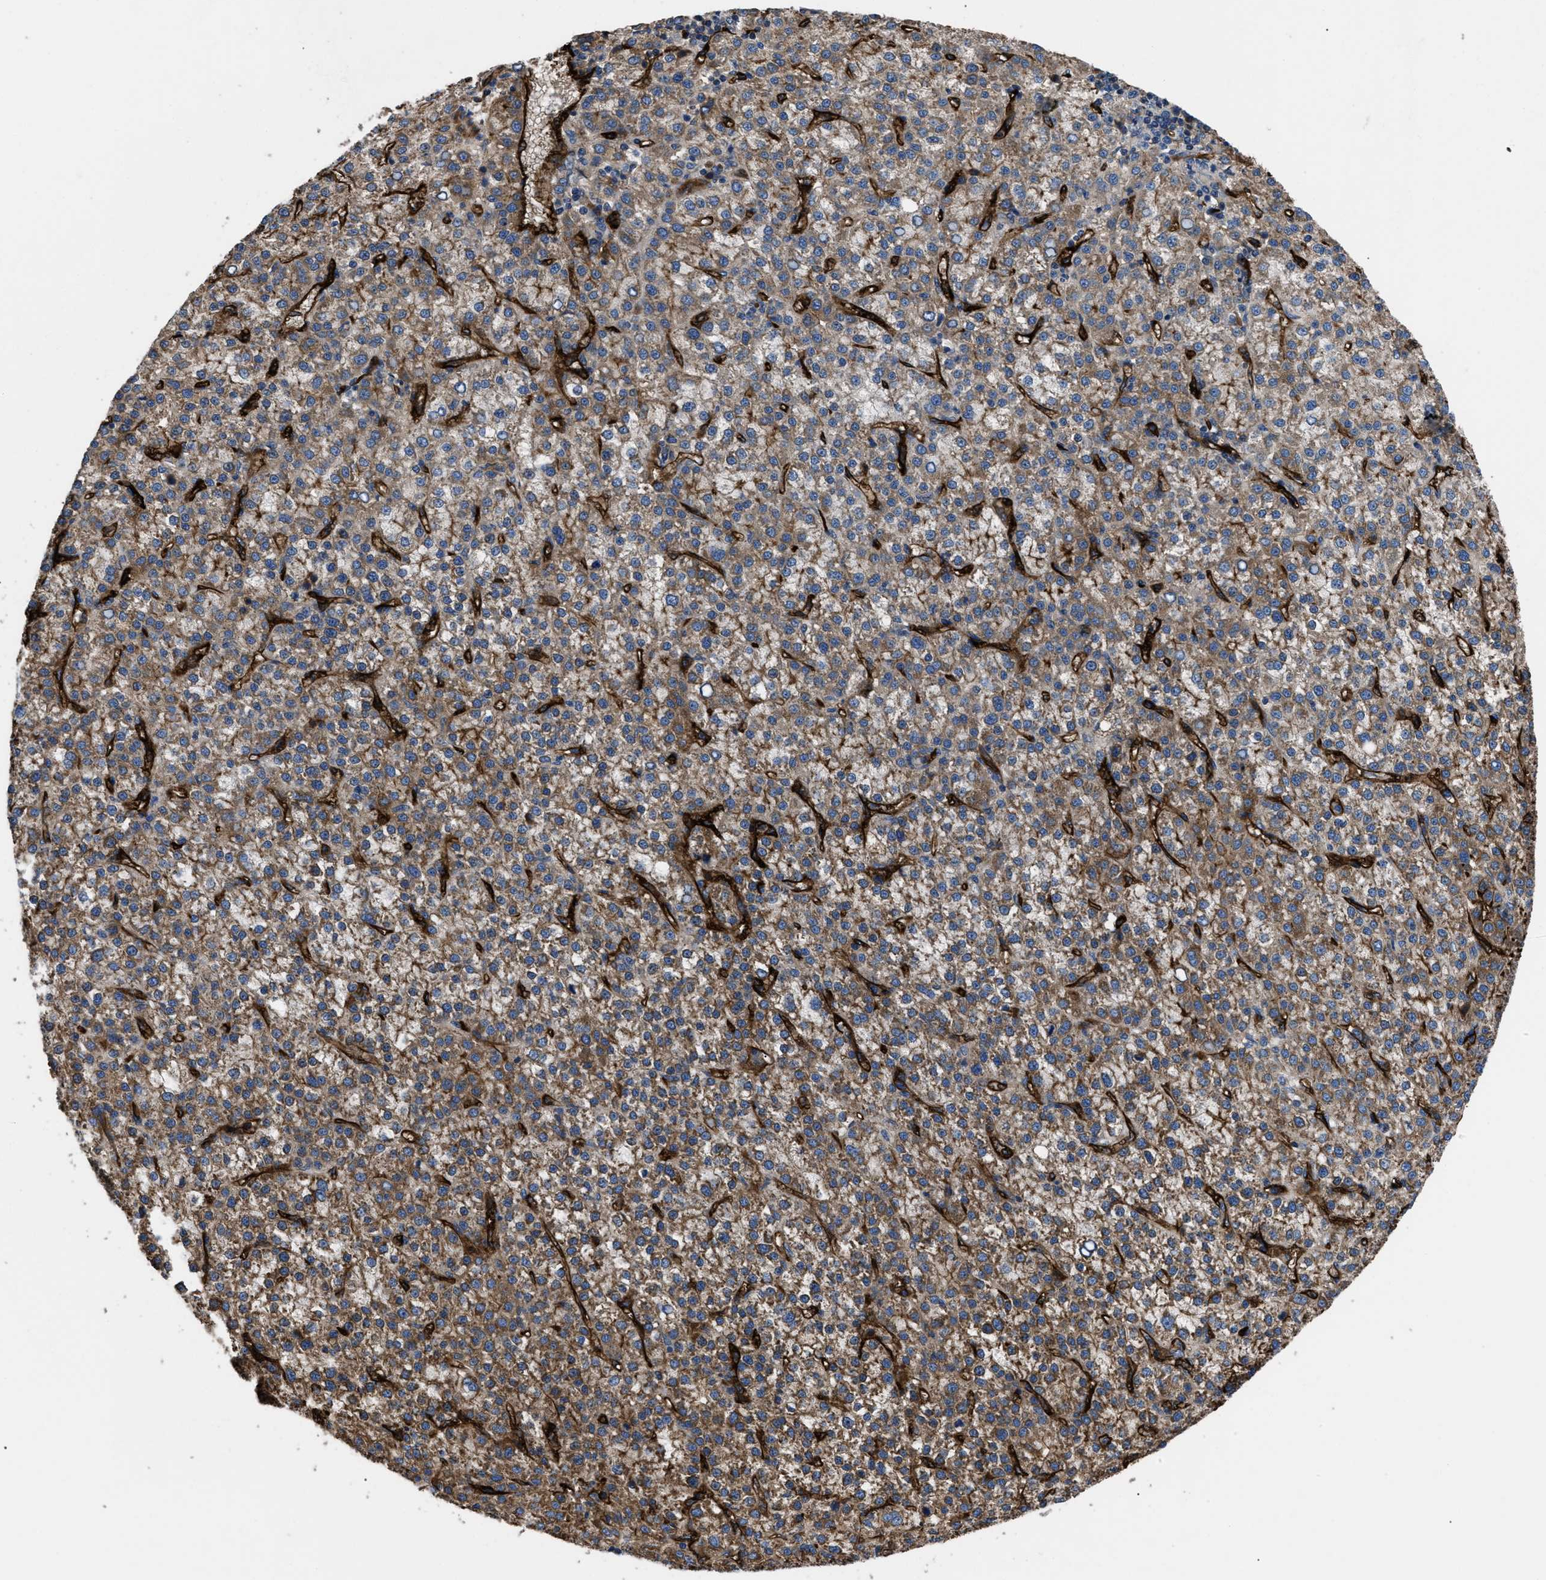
{"staining": {"intensity": "moderate", "quantity": ">75%", "location": "cytoplasmic/membranous"}, "tissue": "liver cancer", "cell_type": "Tumor cells", "image_type": "cancer", "snomed": [{"axis": "morphology", "description": "Carcinoma, Hepatocellular, NOS"}, {"axis": "topography", "description": "Liver"}], "caption": "Liver hepatocellular carcinoma was stained to show a protein in brown. There is medium levels of moderate cytoplasmic/membranous expression in approximately >75% of tumor cells. The staining was performed using DAB, with brown indicating positive protein expression. Nuclei are stained blue with hematoxylin.", "gene": "NT5E", "patient": {"sex": "female", "age": 58}}